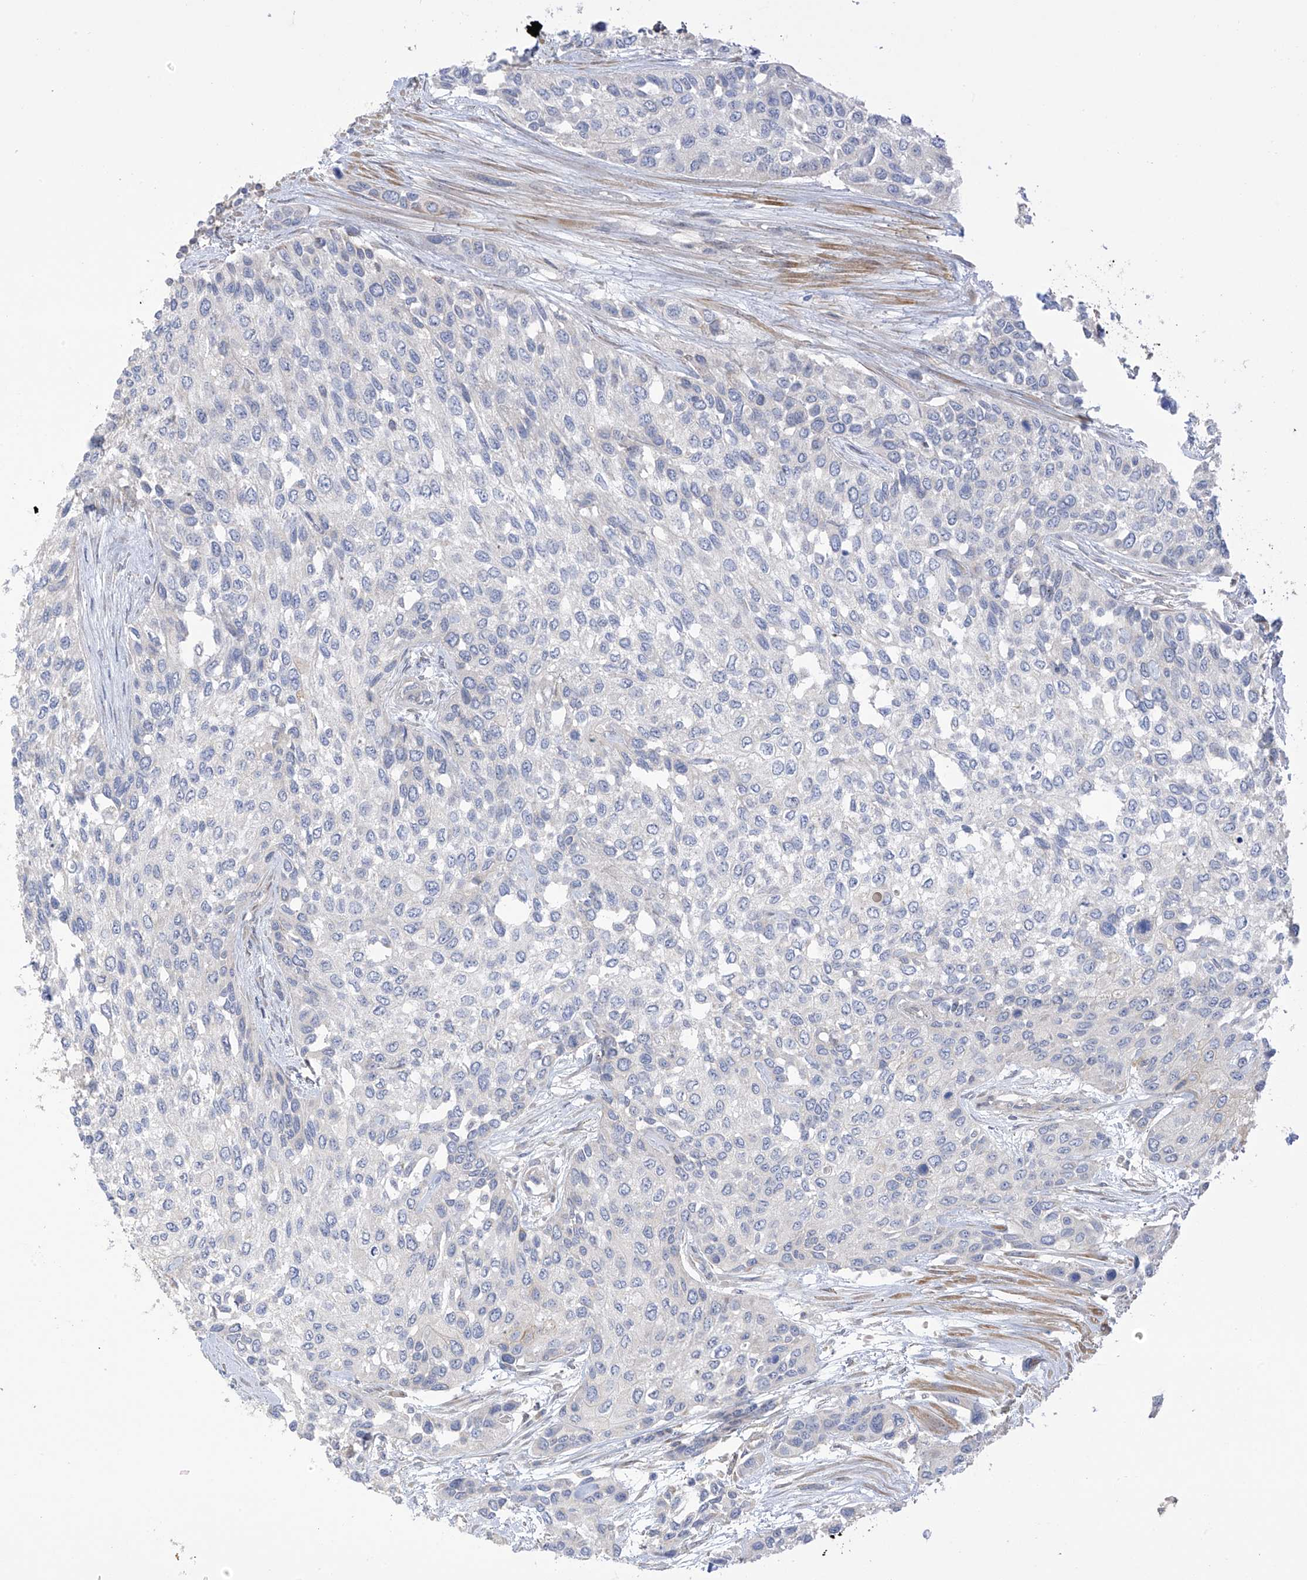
{"staining": {"intensity": "negative", "quantity": "none", "location": "none"}, "tissue": "urothelial cancer", "cell_type": "Tumor cells", "image_type": "cancer", "snomed": [{"axis": "morphology", "description": "Normal tissue, NOS"}, {"axis": "morphology", "description": "Urothelial carcinoma, High grade"}, {"axis": "topography", "description": "Vascular tissue"}, {"axis": "topography", "description": "Urinary bladder"}], "caption": "Immunohistochemistry (IHC) micrograph of neoplastic tissue: human urothelial cancer stained with DAB (3,3'-diaminobenzidine) demonstrates no significant protein positivity in tumor cells. (DAB immunohistochemistry with hematoxylin counter stain).", "gene": "ZNF641", "patient": {"sex": "female", "age": 56}}